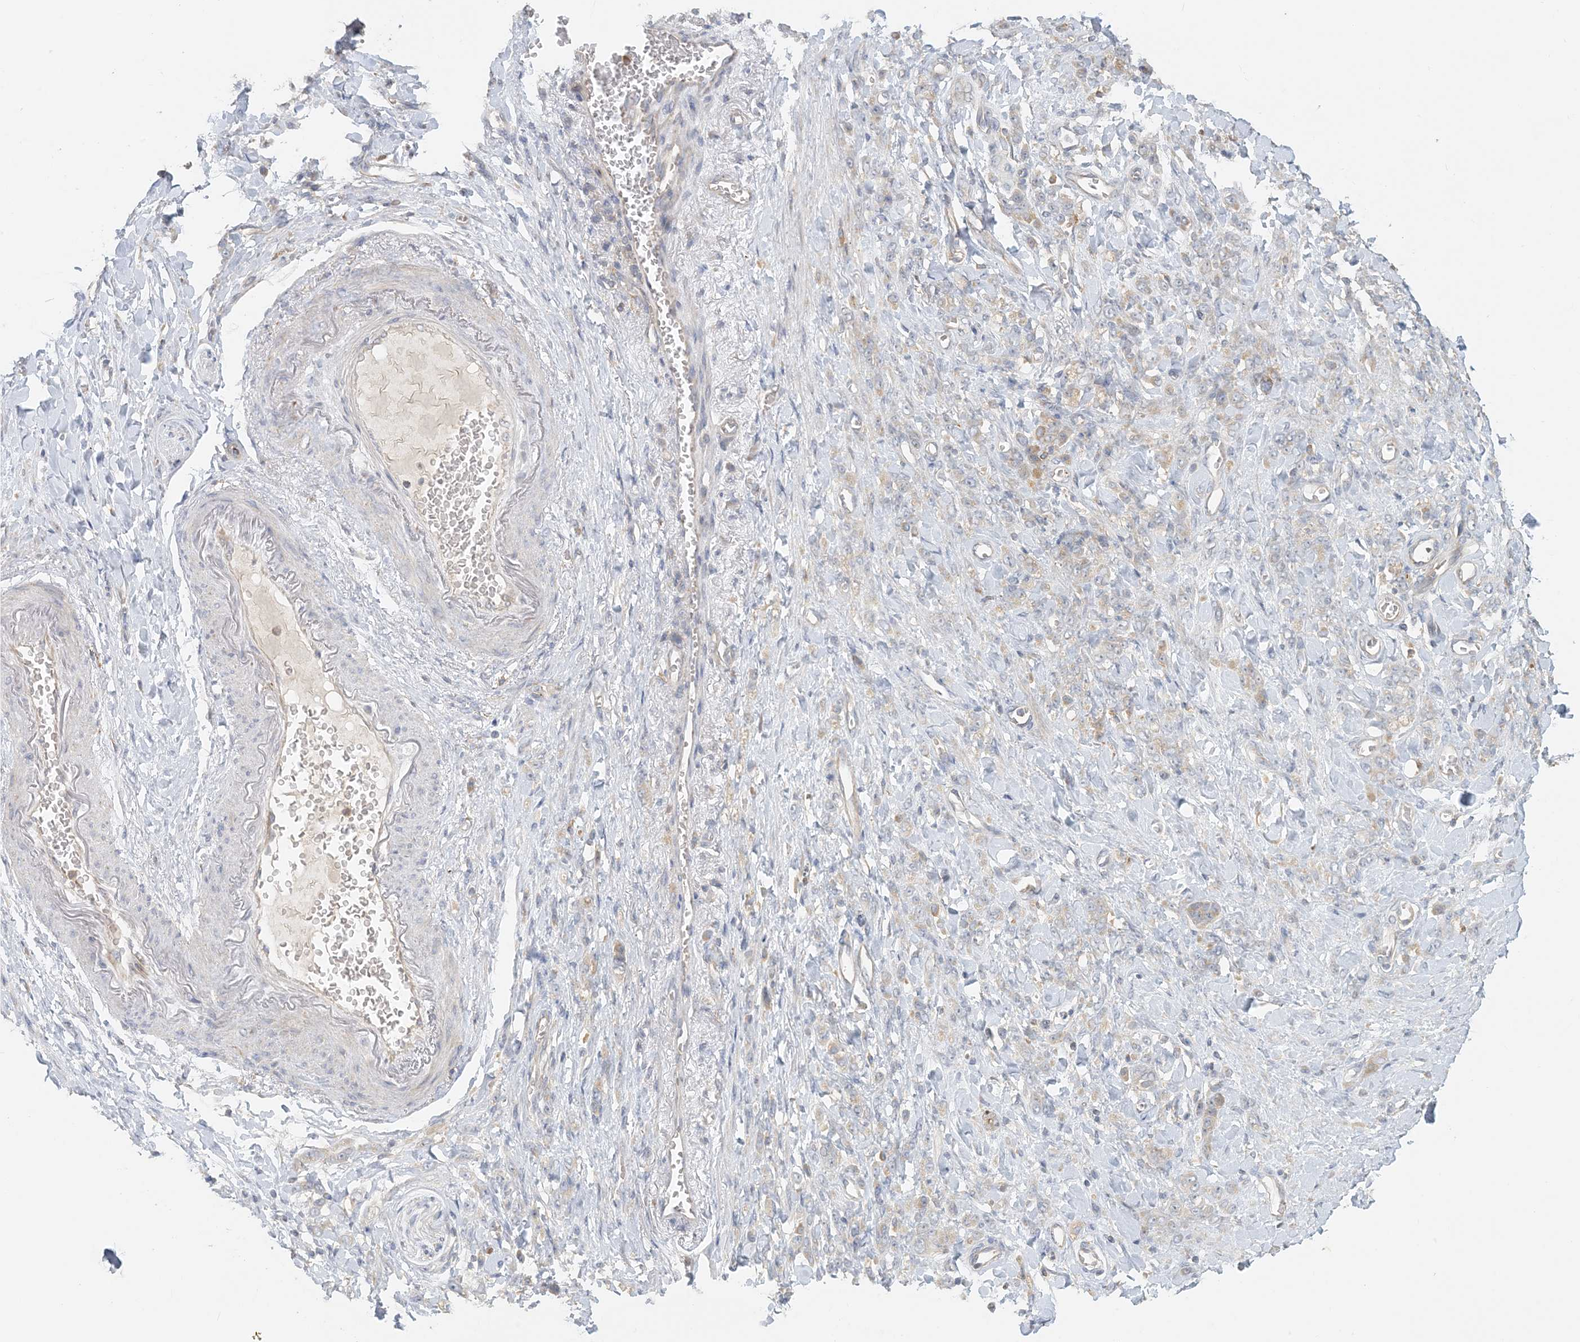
{"staining": {"intensity": "weak", "quantity": "25%-75%", "location": "cytoplasmic/membranous"}, "tissue": "stomach cancer", "cell_type": "Tumor cells", "image_type": "cancer", "snomed": [{"axis": "morphology", "description": "Normal tissue, NOS"}, {"axis": "morphology", "description": "Adenocarcinoma, NOS"}, {"axis": "topography", "description": "Stomach"}], "caption": "Stomach cancer (adenocarcinoma) stained for a protein (brown) displays weak cytoplasmic/membranous positive expression in about 25%-75% of tumor cells.", "gene": "SPPL2A", "patient": {"sex": "male", "age": 82}}